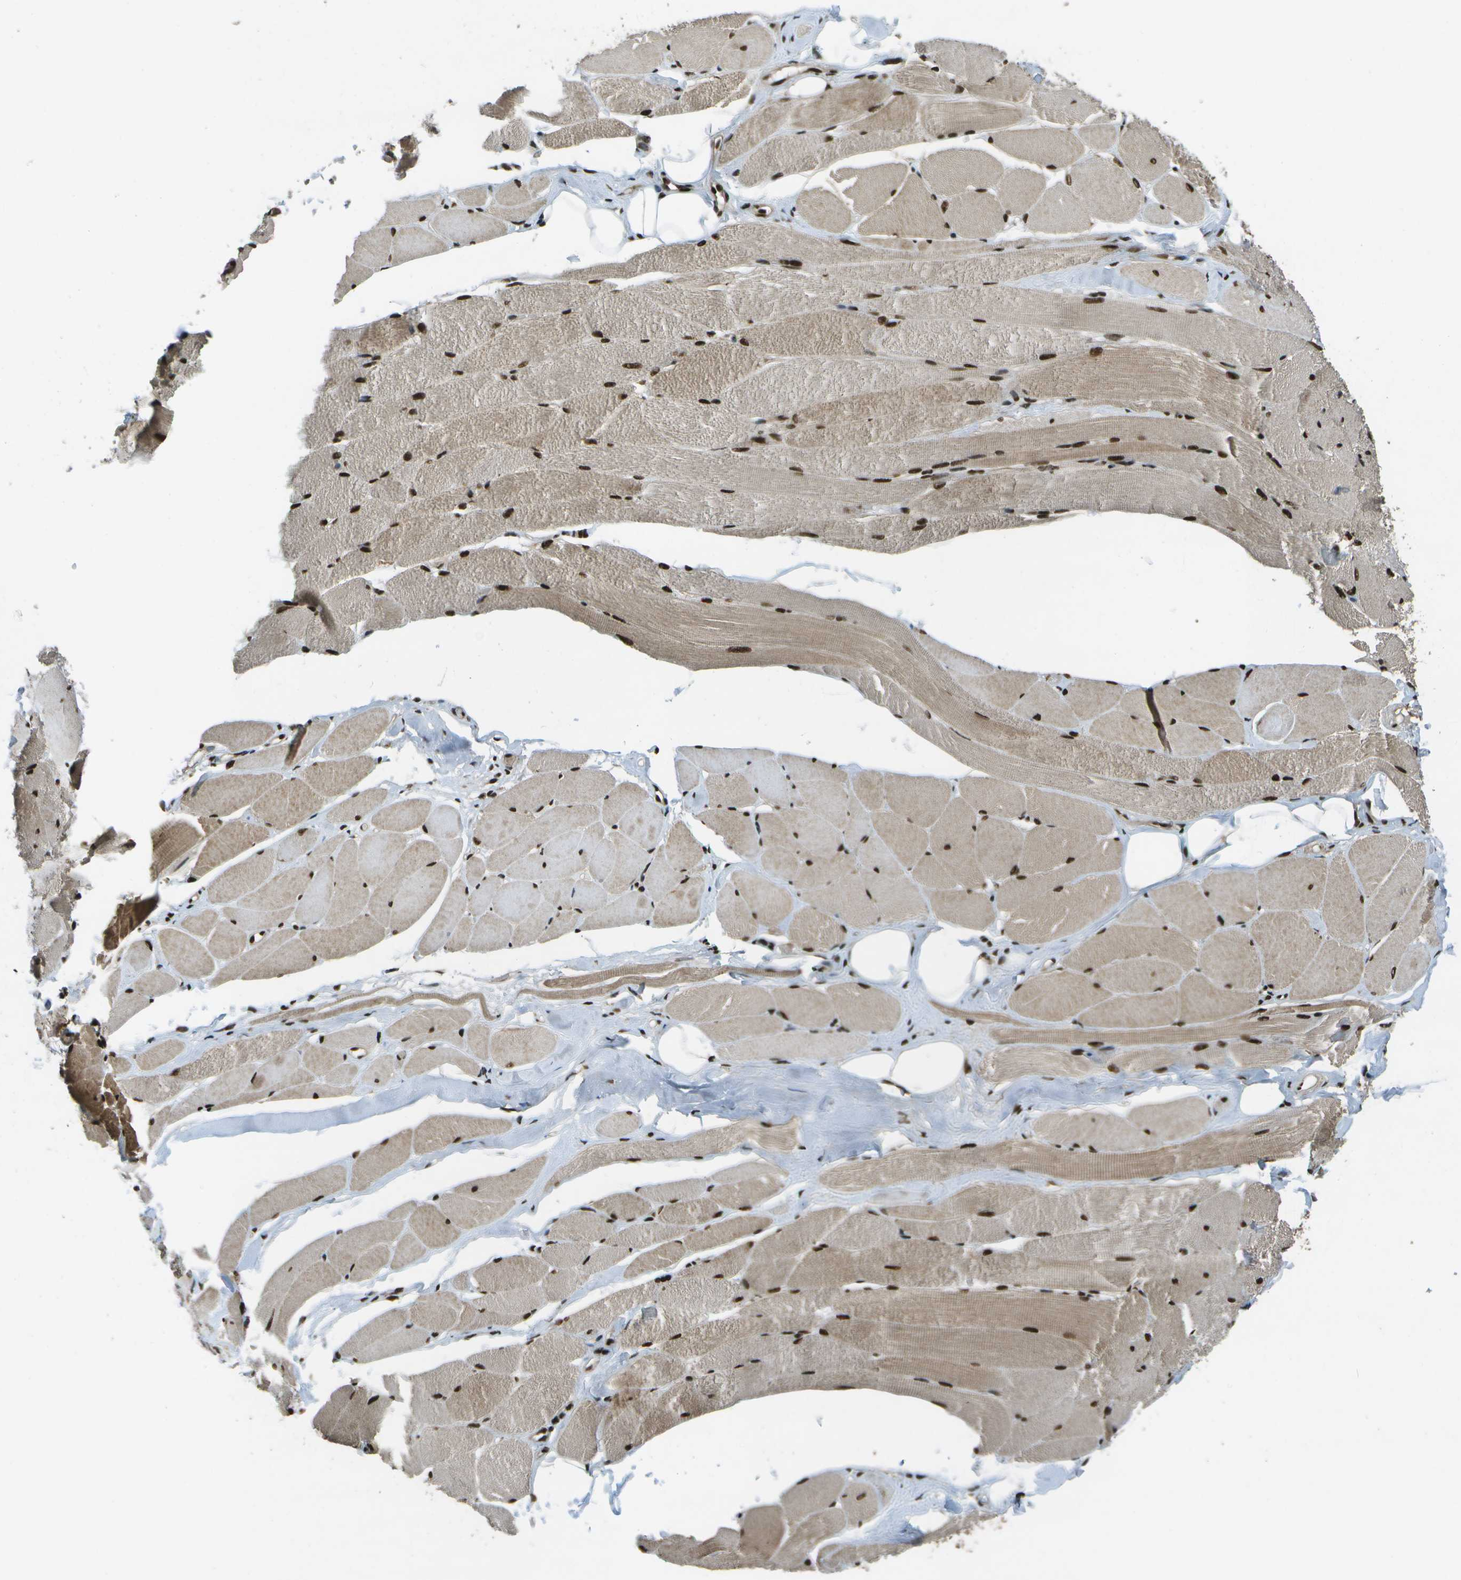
{"staining": {"intensity": "strong", "quantity": ">75%", "location": "cytoplasmic/membranous,nuclear"}, "tissue": "skeletal muscle", "cell_type": "Myocytes", "image_type": "normal", "snomed": [{"axis": "morphology", "description": "Normal tissue, NOS"}, {"axis": "topography", "description": "Skeletal muscle"}, {"axis": "topography", "description": "Peripheral nerve tissue"}], "caption": "A high-resolution photomicrograph shows immunohistochemistry (IHC) staining of benign skeletal muscle, which reveals strong cytoplasmic/membranous,nuclear positivity in about >75% of myocytes.", "gene": "GANC", "patient": {"sex": "female", "age": 84}}